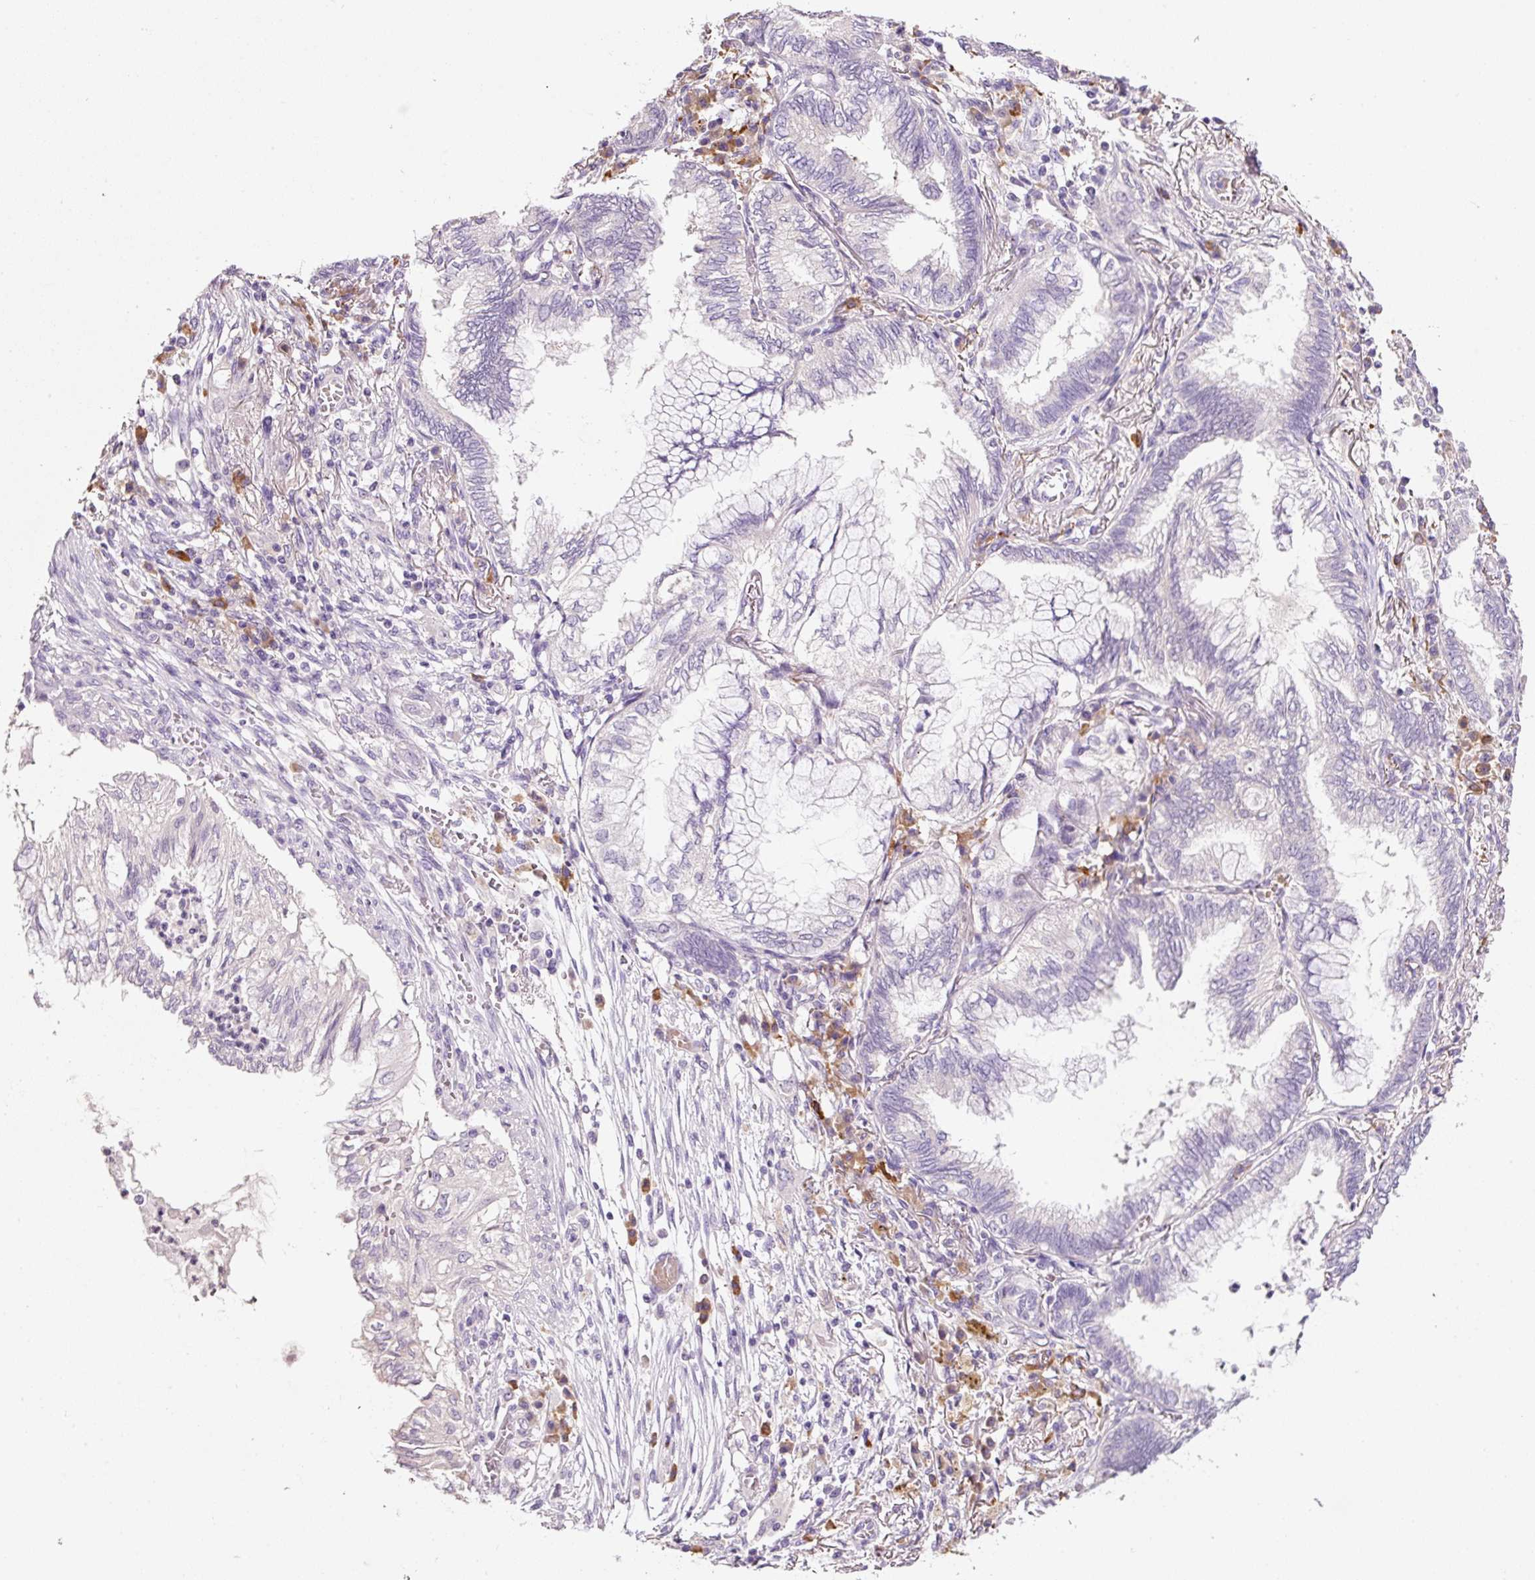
{"staining": {"intensity": "negative", "quantity": "none", "location": "none"}, "tissue": "lung cancer", "cell_type": "Tumor cells", "image_type": "cancer", "snomed": [{"axis": "morphology", "description": "Adenocarcinoma, NOS"}, {"axis": "topography", "description": "Lung"}], "caption": "There is no significant positivity in tumor cells of lung cancer (adenocarcinoma). Nuclei are stained in blue.", "gene": "TENT5C", "patient": {"sex": "female", "age": 70}}